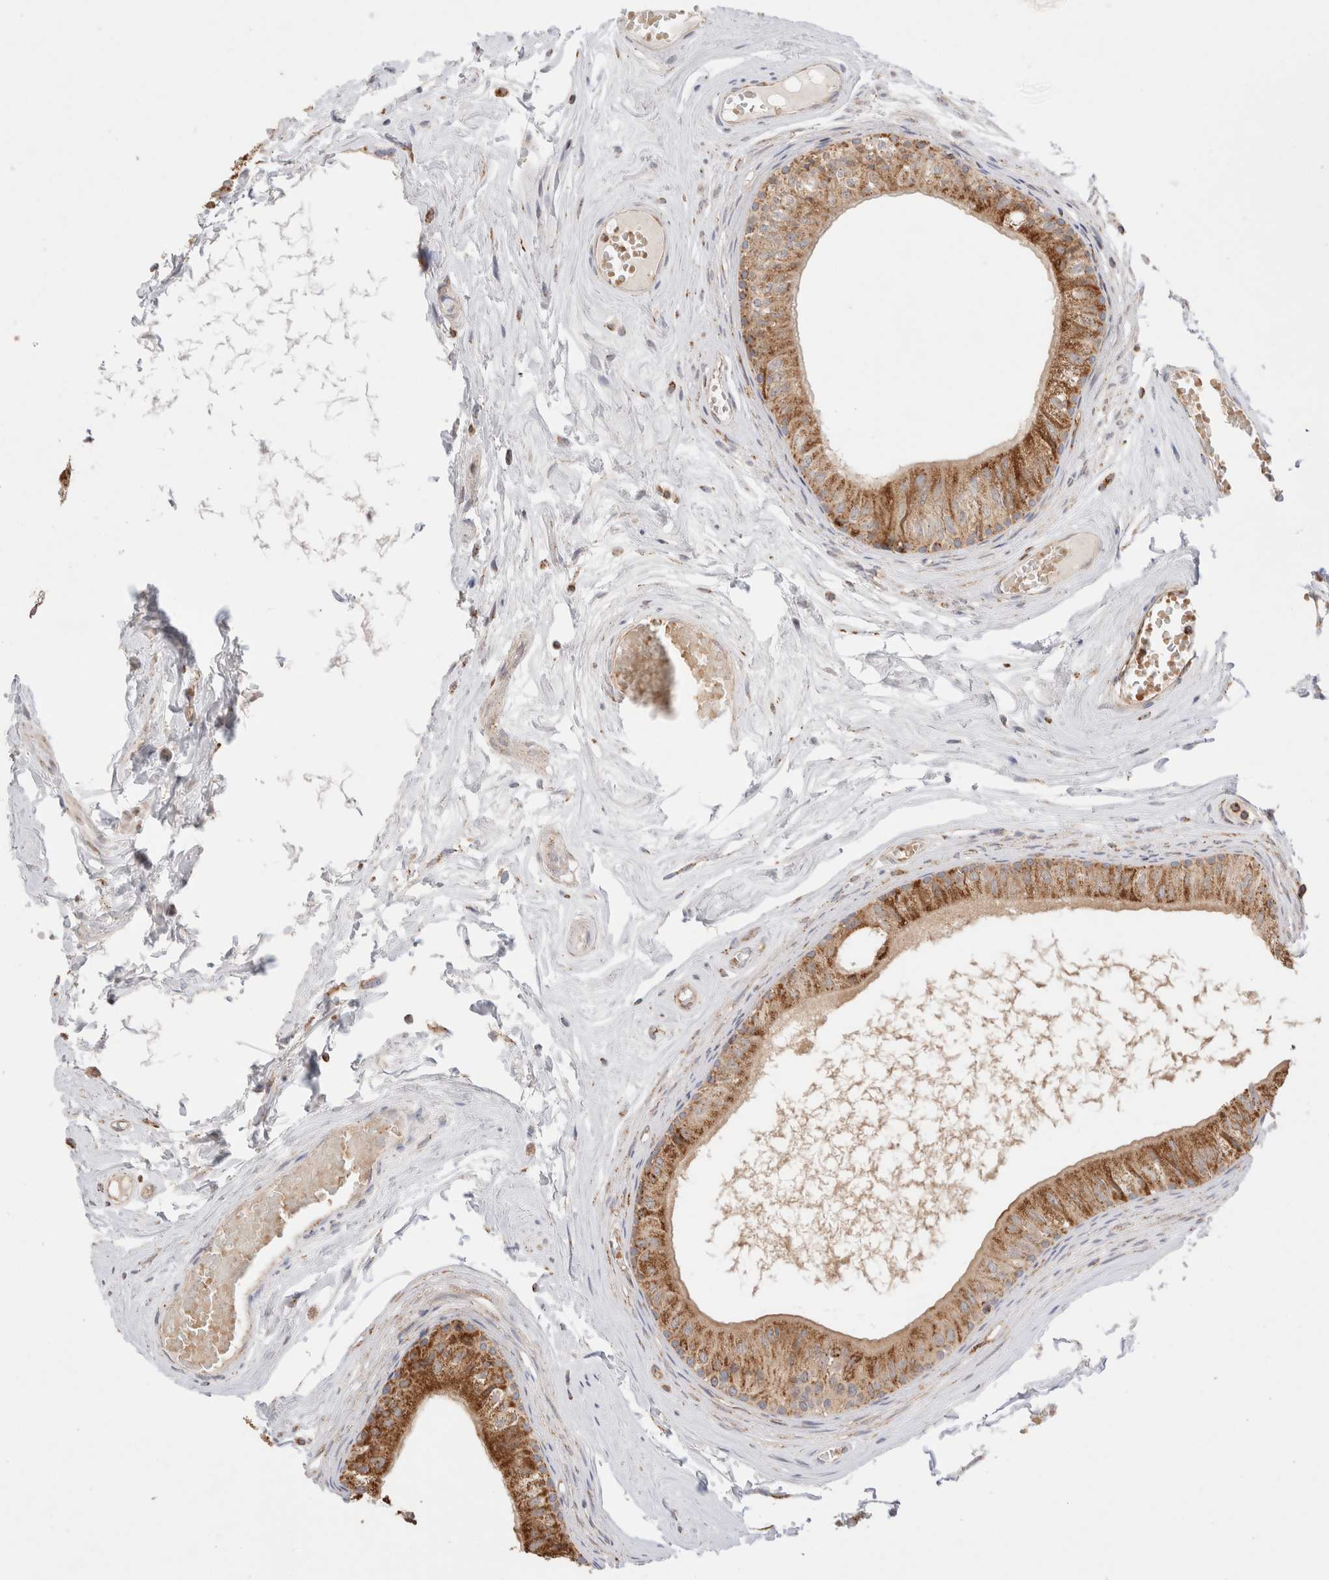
{"staining": {"intensity": "strong", "quantity": ">75%", "location": "cytoplasmic/membranous"}, "tissue": "epididymis", "cell_type": "Glandular cells", "image_type": "normal", "snomed": [{"axis": "morphology", "description": "Normal tissue, NOS"}, {"axis": "topography", "description": "Epididymis"}], "caption": "Protein staining of benign epididymis reveals strong cytoplasmic/membranous positivity in about >75% of glandular cells.", "gene": "TMPPE", "patient": {"sex": "male", "age": 79}}